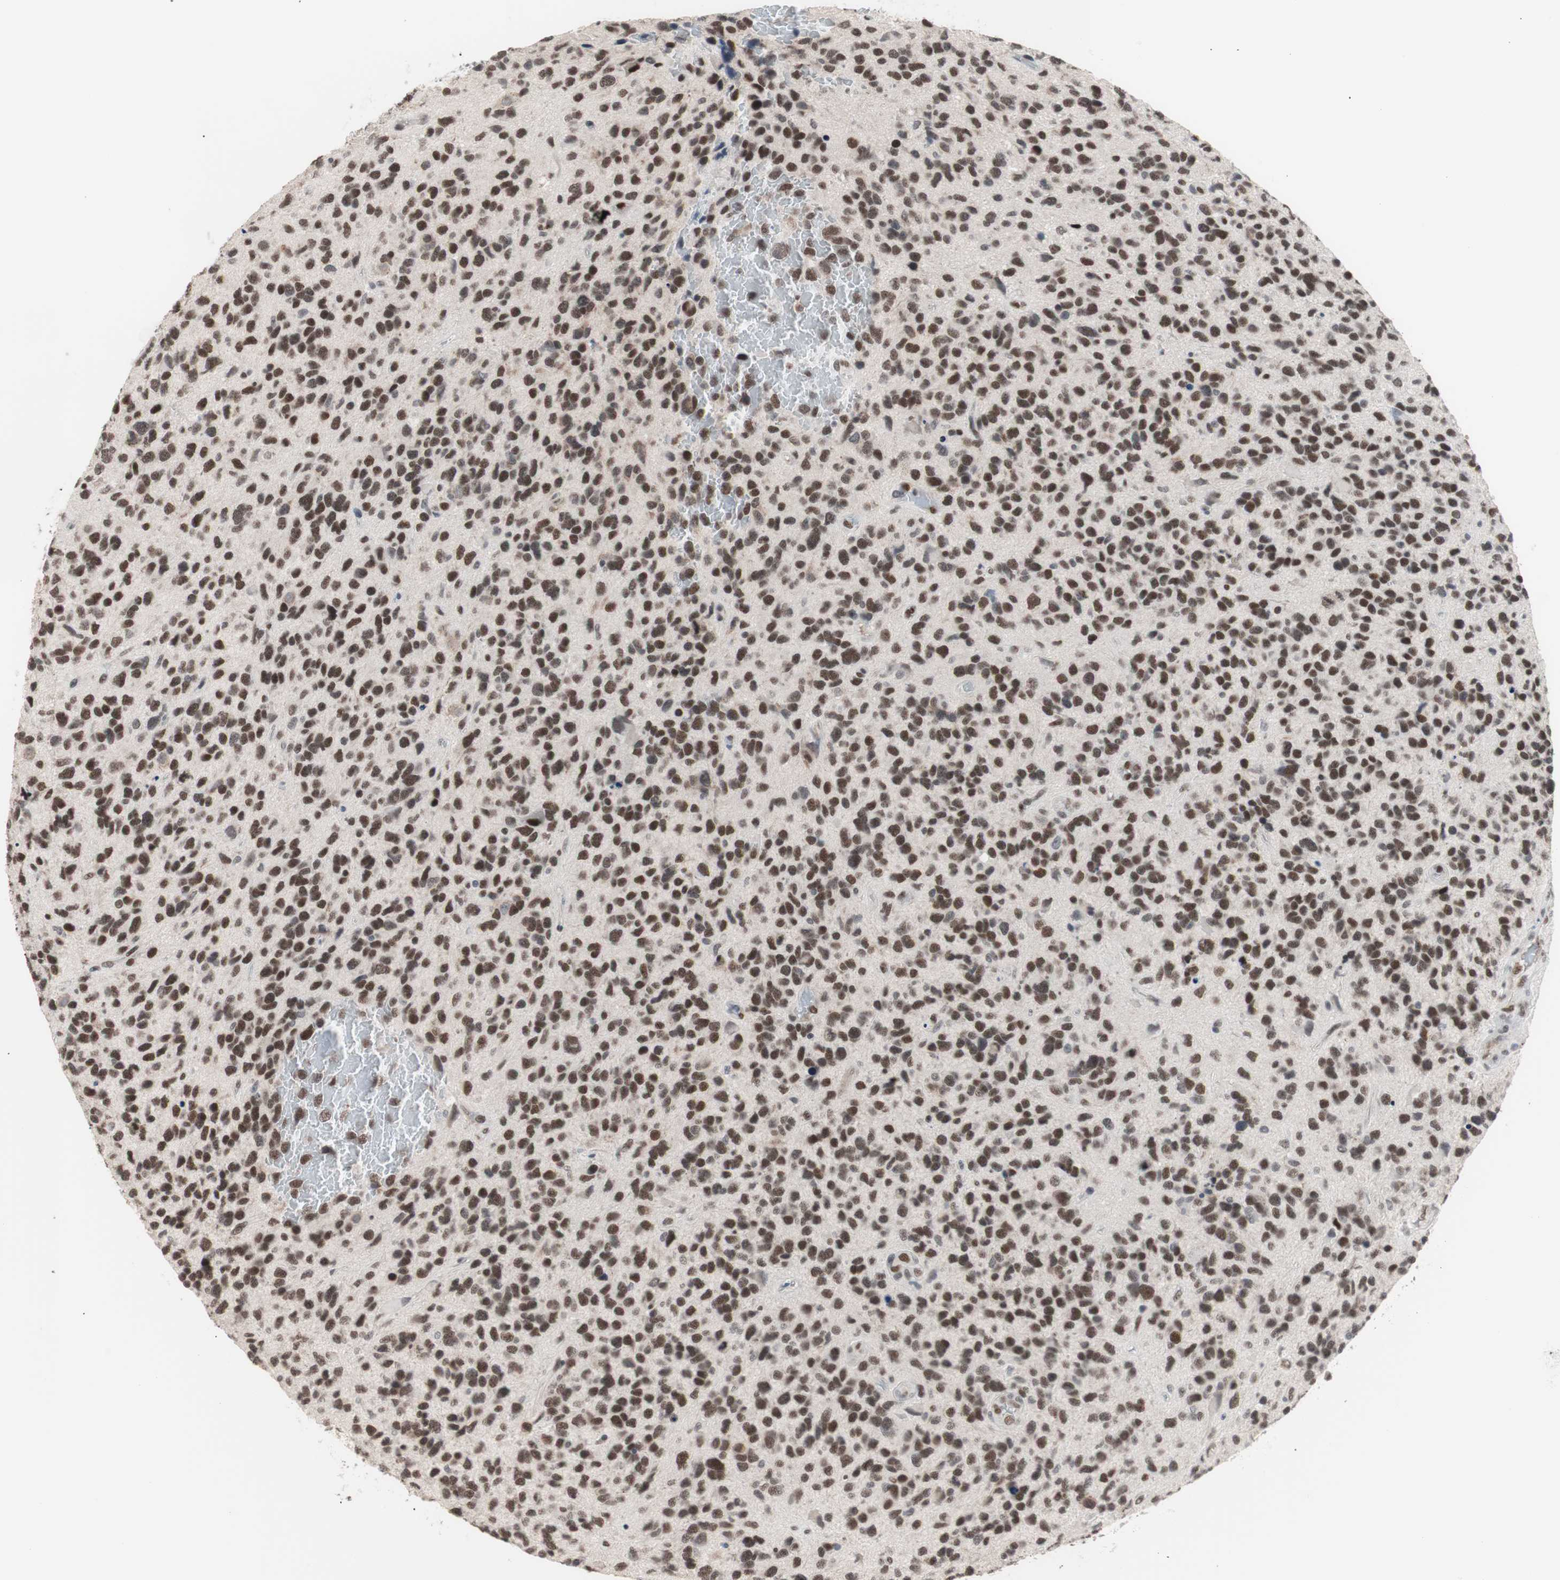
{"staining": {"intensity": "strong", "quantity": ">75%", "location": "nuclear"}, "tissue": "glioma", "cell_type": "Tumor cells", "image_type": "cancer", "snomed": [{"axis": "morphology", "description": "Glioma, malignant, High grade"}, {"axis": "topography", "description": "Brain"}], "caption": "There is high levels of strong nuclear staining in tumor cells of glioma, as demonstrated by immunohistochemical staining (brown color).", "gene": "LIG3", "patient": {"sex": "female", "age": 58}}